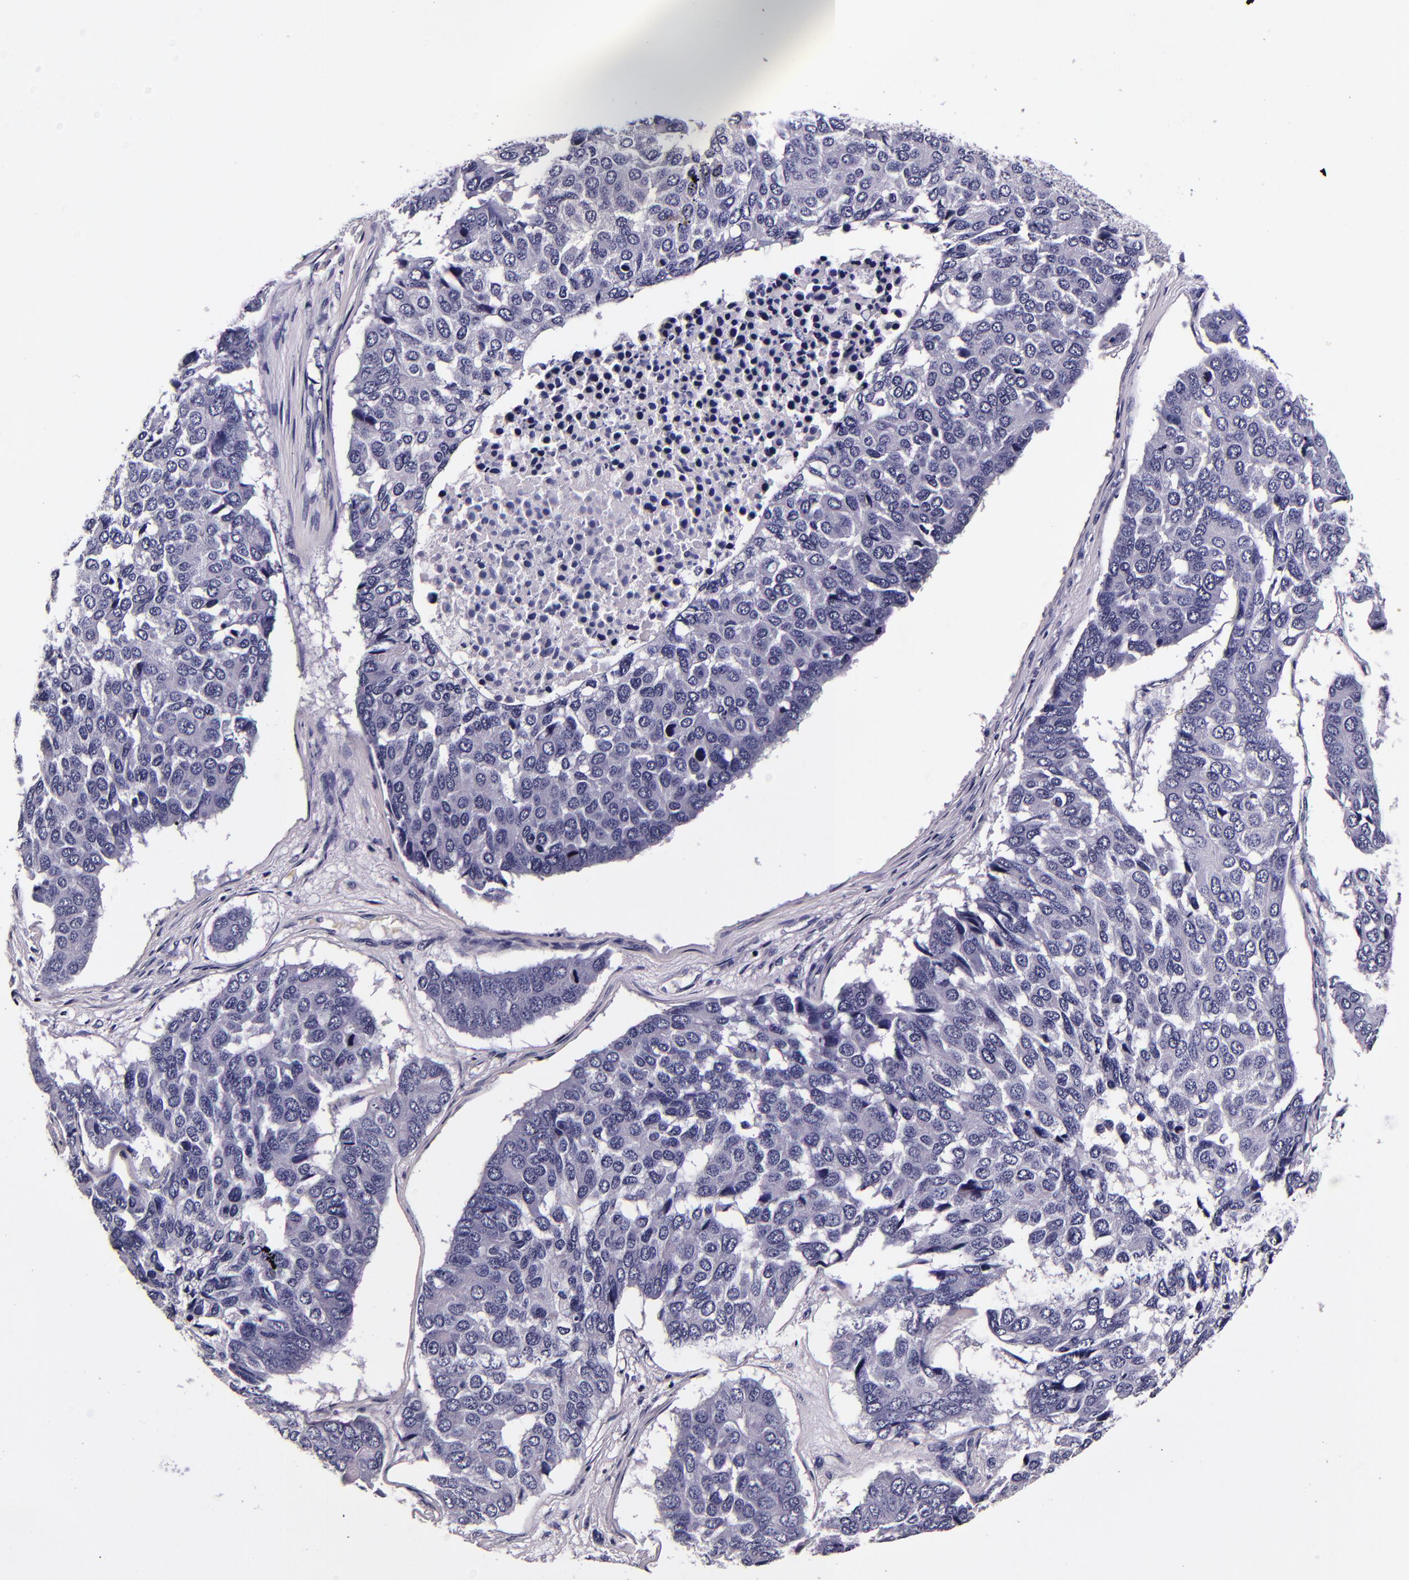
{"staining": {"intensity": "negative", "quantity": "none", "location": "none"}, "tissue": "pancreatic cancer", "cell_type": "Tumor cells", "image_type": "cancer", "snomed": [{"axis": "morphology", "description": "Adenocarcinoma, NOS"}, {"axis": "topography", "description": "Pancreas"}], "caption": "Pancreatic cancer was stained to show a protein in brown. There is no significant positivity in tumor cells. (Stains: DAB immunohistochemistry with hematoxylin counter stain, Microscopy: brightfield microscopy at high magnification).", "gene": "FBN1", "patient": {"sex": "male", "age": 50}}